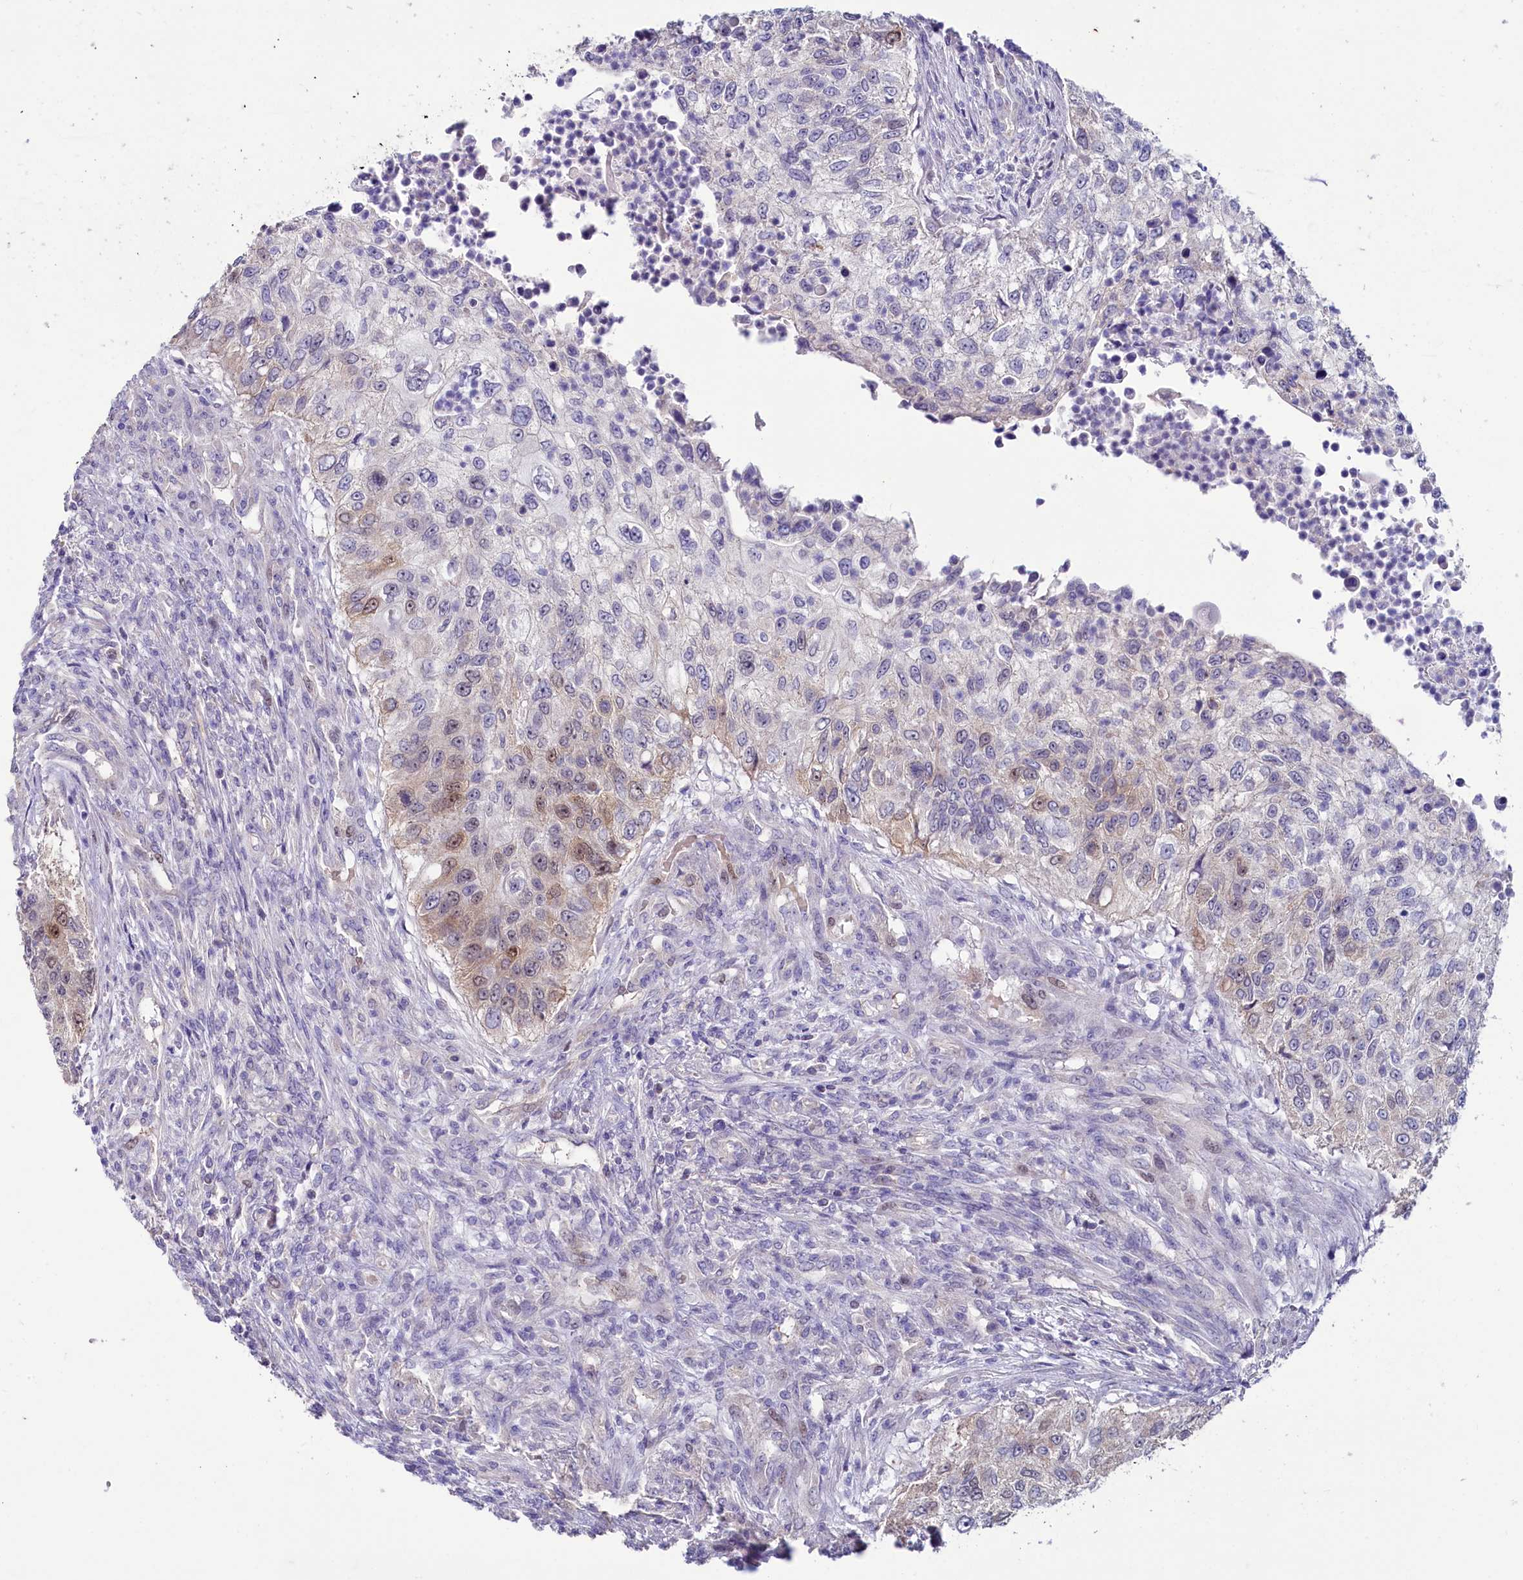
{"staining": {"intensity": "weak", "quantity": "<25%", "location": "nuclear"}, "tissue": "urothelial cancer", "cell_type": "Tumor cells", "image_type": "cancer", "snomed": [{"axis": "morphology", "description": "Urothelial carcinoma, High grade"}, {"axis": "topography", "description": "Urinary bladder"}], "caption": "Protein analysis of urothelial cancer reveals no significant expression in tumor cells. Brightfield microscopy of IHC stained with DAB (3,3'-diaminobenzidine) (brown) and hematoxylin (blue), captured at high magnification.", "gene": "FAM111B", "patient": {"sex": "female", "age": 60}}